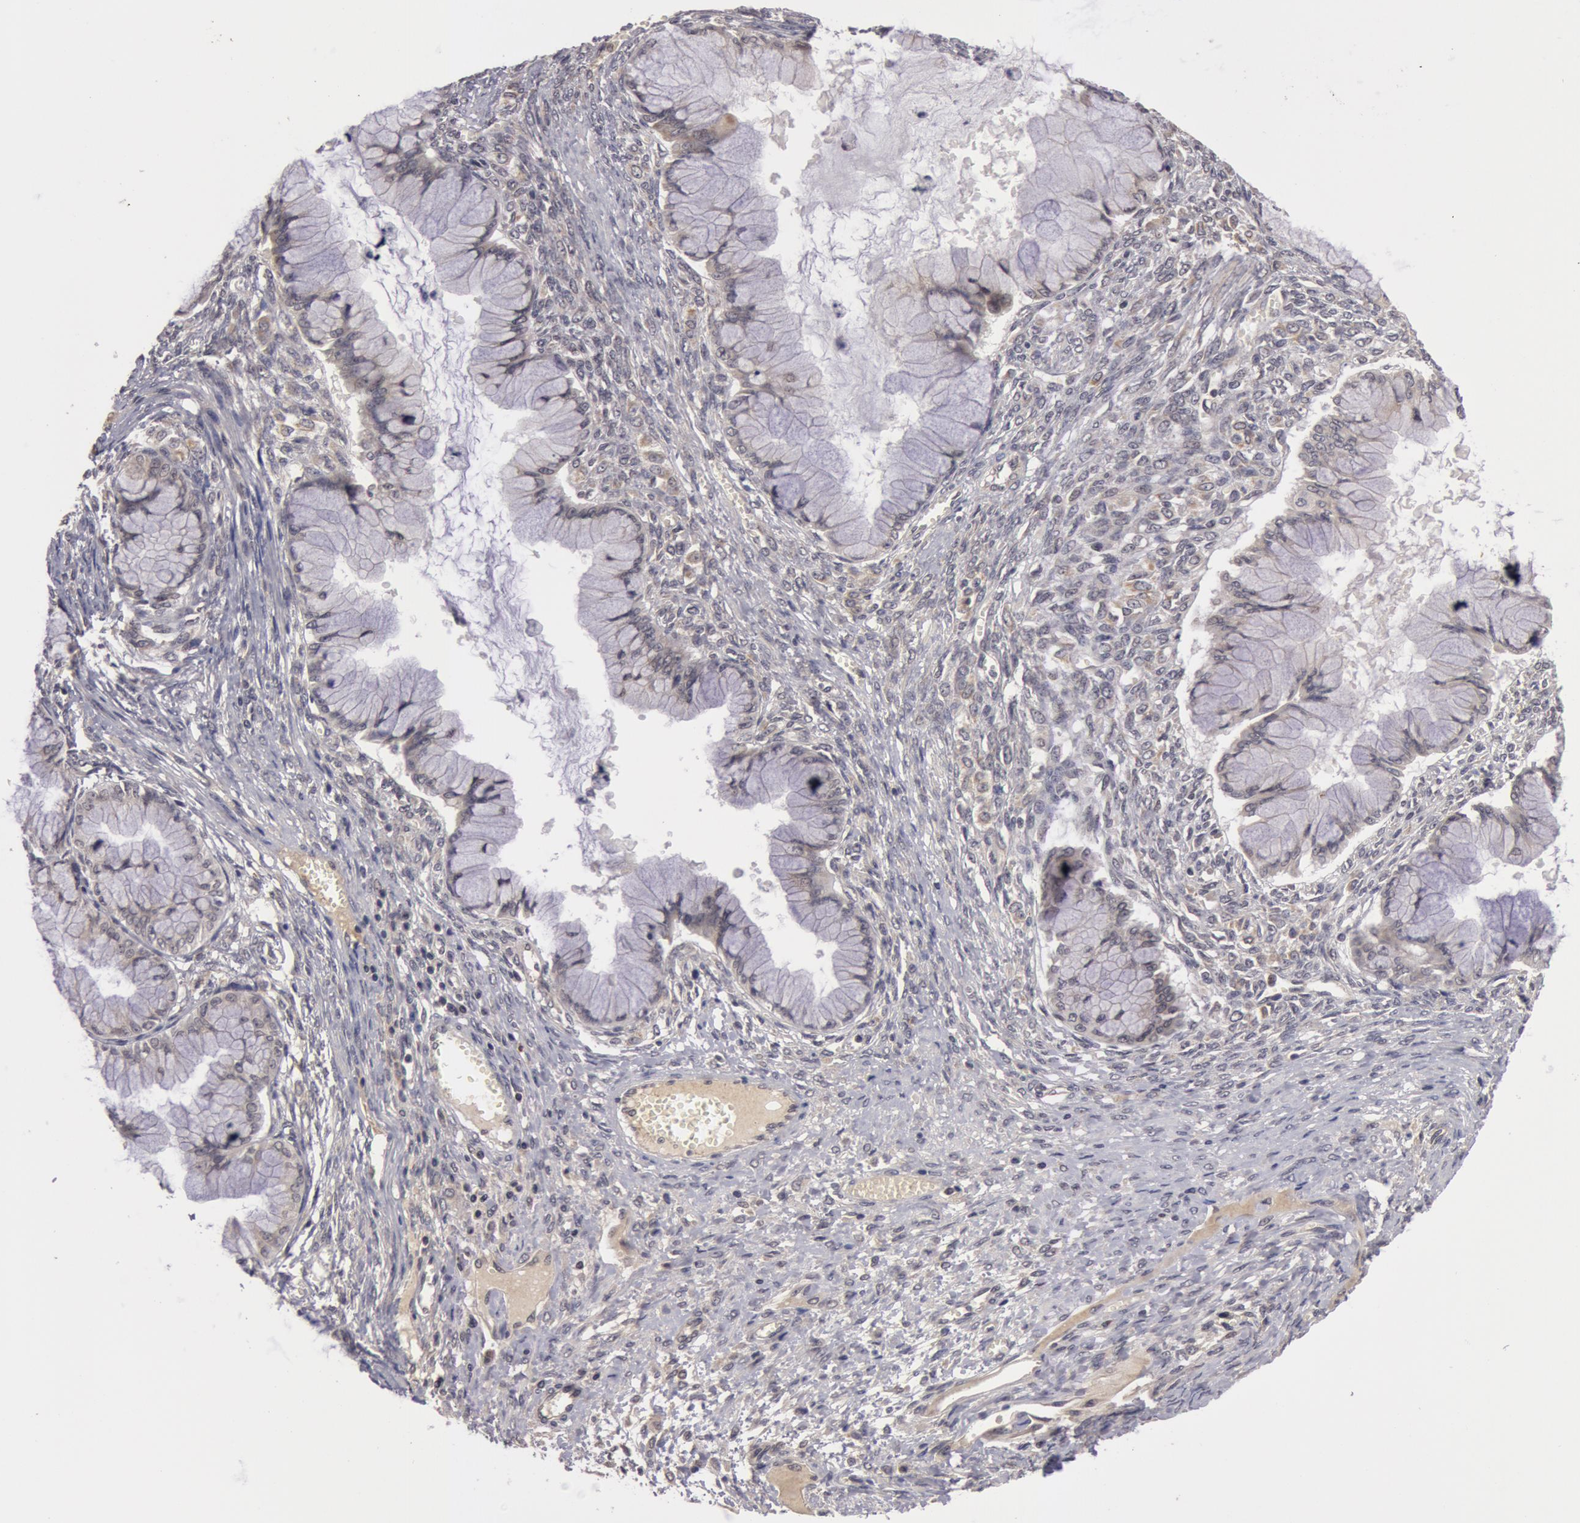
{"staining": {"intensity": "weak", "quantity": "<25%", "location": "cytoplasmic/membranous"}, "tissue": "ovarian cancer", "cell_type": "Tumor cells", "image_type": "cancer", "snomed": [{"axis": "morphology", "description": "Cystadenocarcinoma, mucinous, NOS"}, {"axis": "topography", "description": "Ovary"}], "caption": "There is no significant positivity in tumor cells of ovarian mucinous cystadenocarcinoma.", "gene": "SYTL4", "patient": {"sex": "female", "age": 63}}